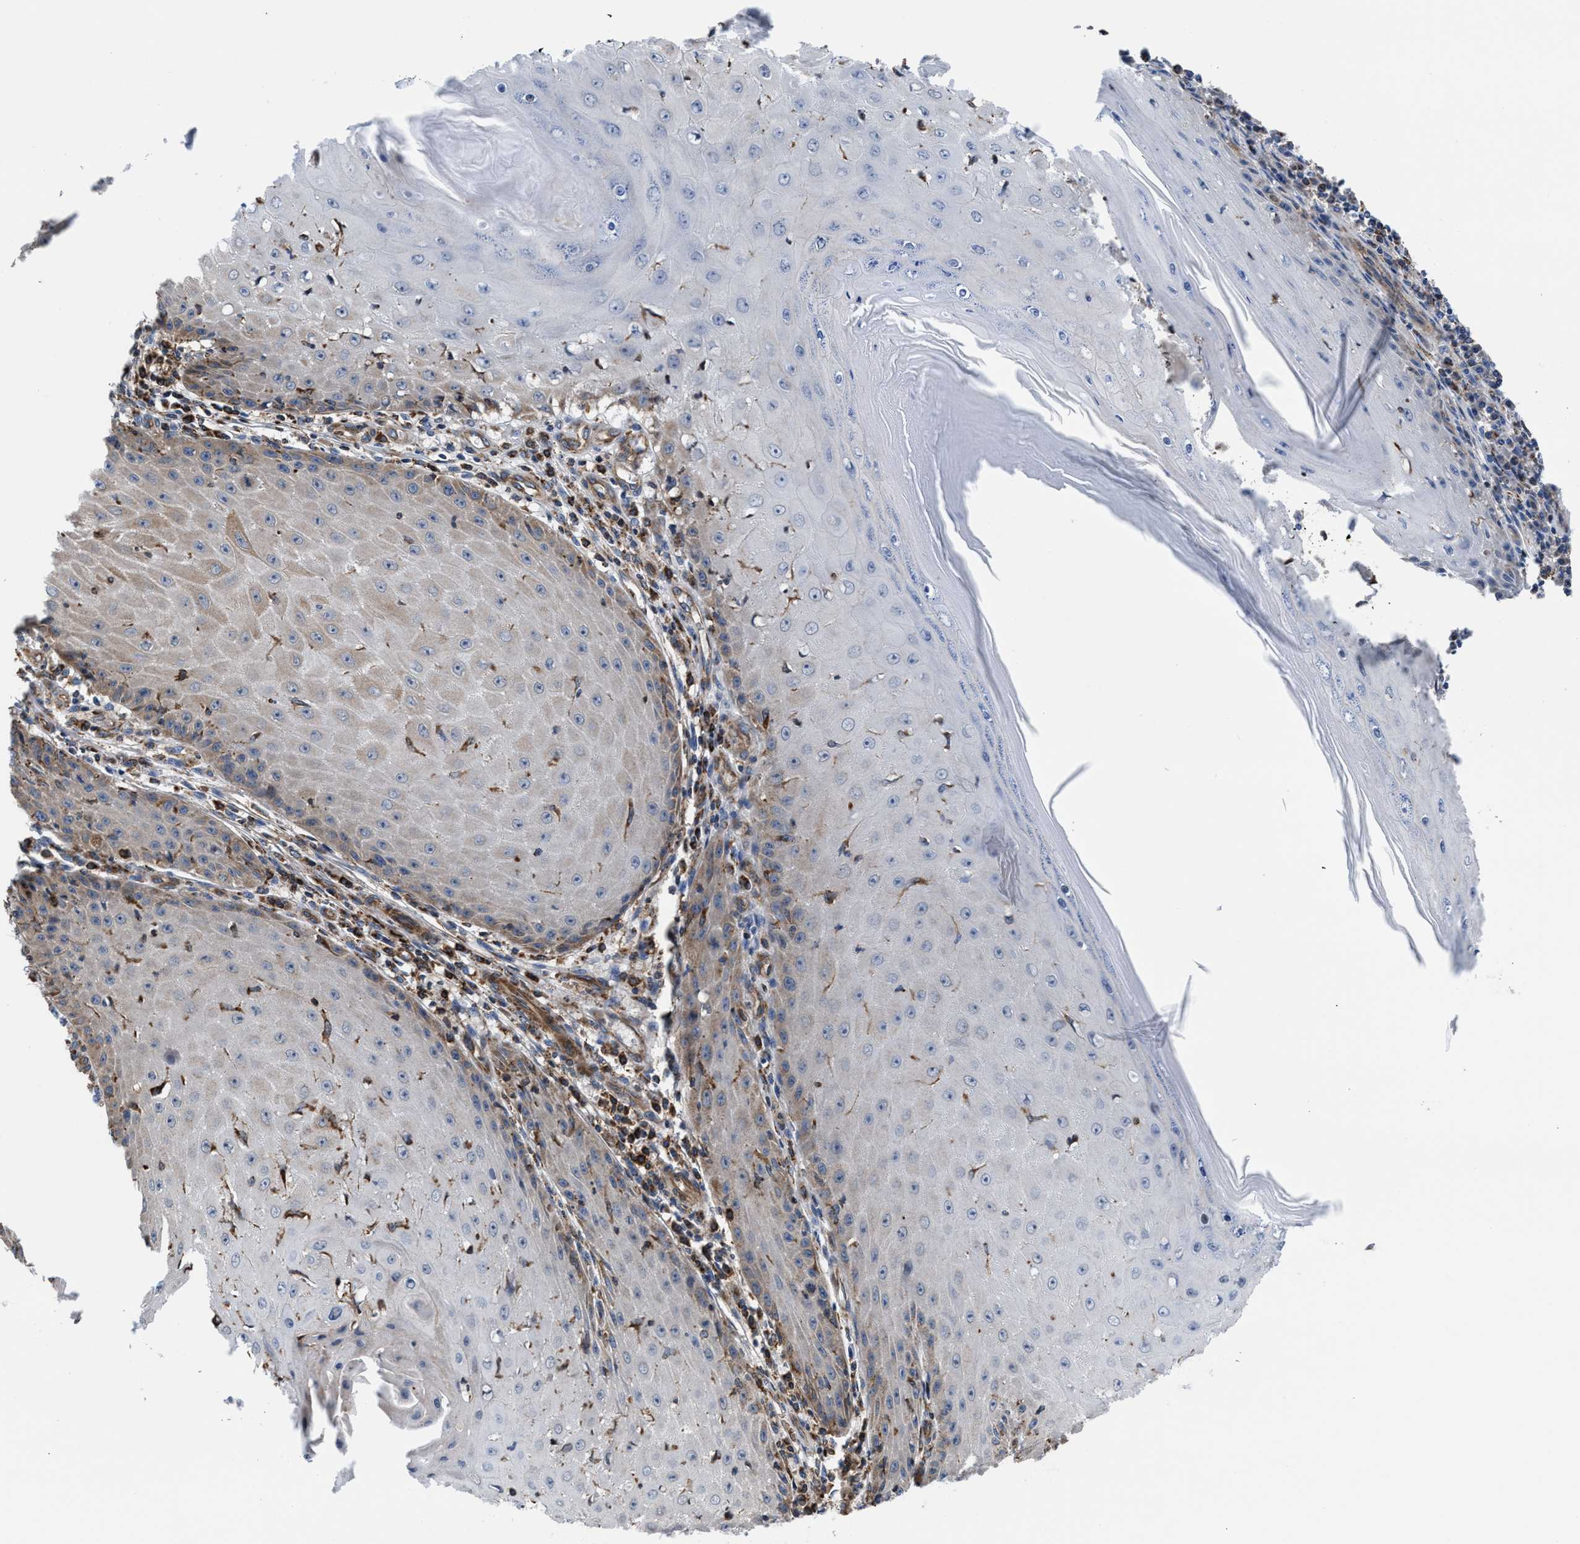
{"staining": {"intensity": "weak", "quantity": "<25%", "location": "cytoplasmic/membranous"}, "tissue": "skin cancer", "cell_type": "Tumor cells", "image_type": "cancer", "snomed": [{"axis": "morphology", "description": "Squamous cell carcinoma, NOS"}, {"axis": "topography", "description": "Skin"}], "caption": "Immunohistochemistry image of neoplastic tissue: human skin cancer stained with DAB shows no significant protein staining in tumor cells.", "gene": "PRR15L", "patient": {"sex": "female", "age": 73}}